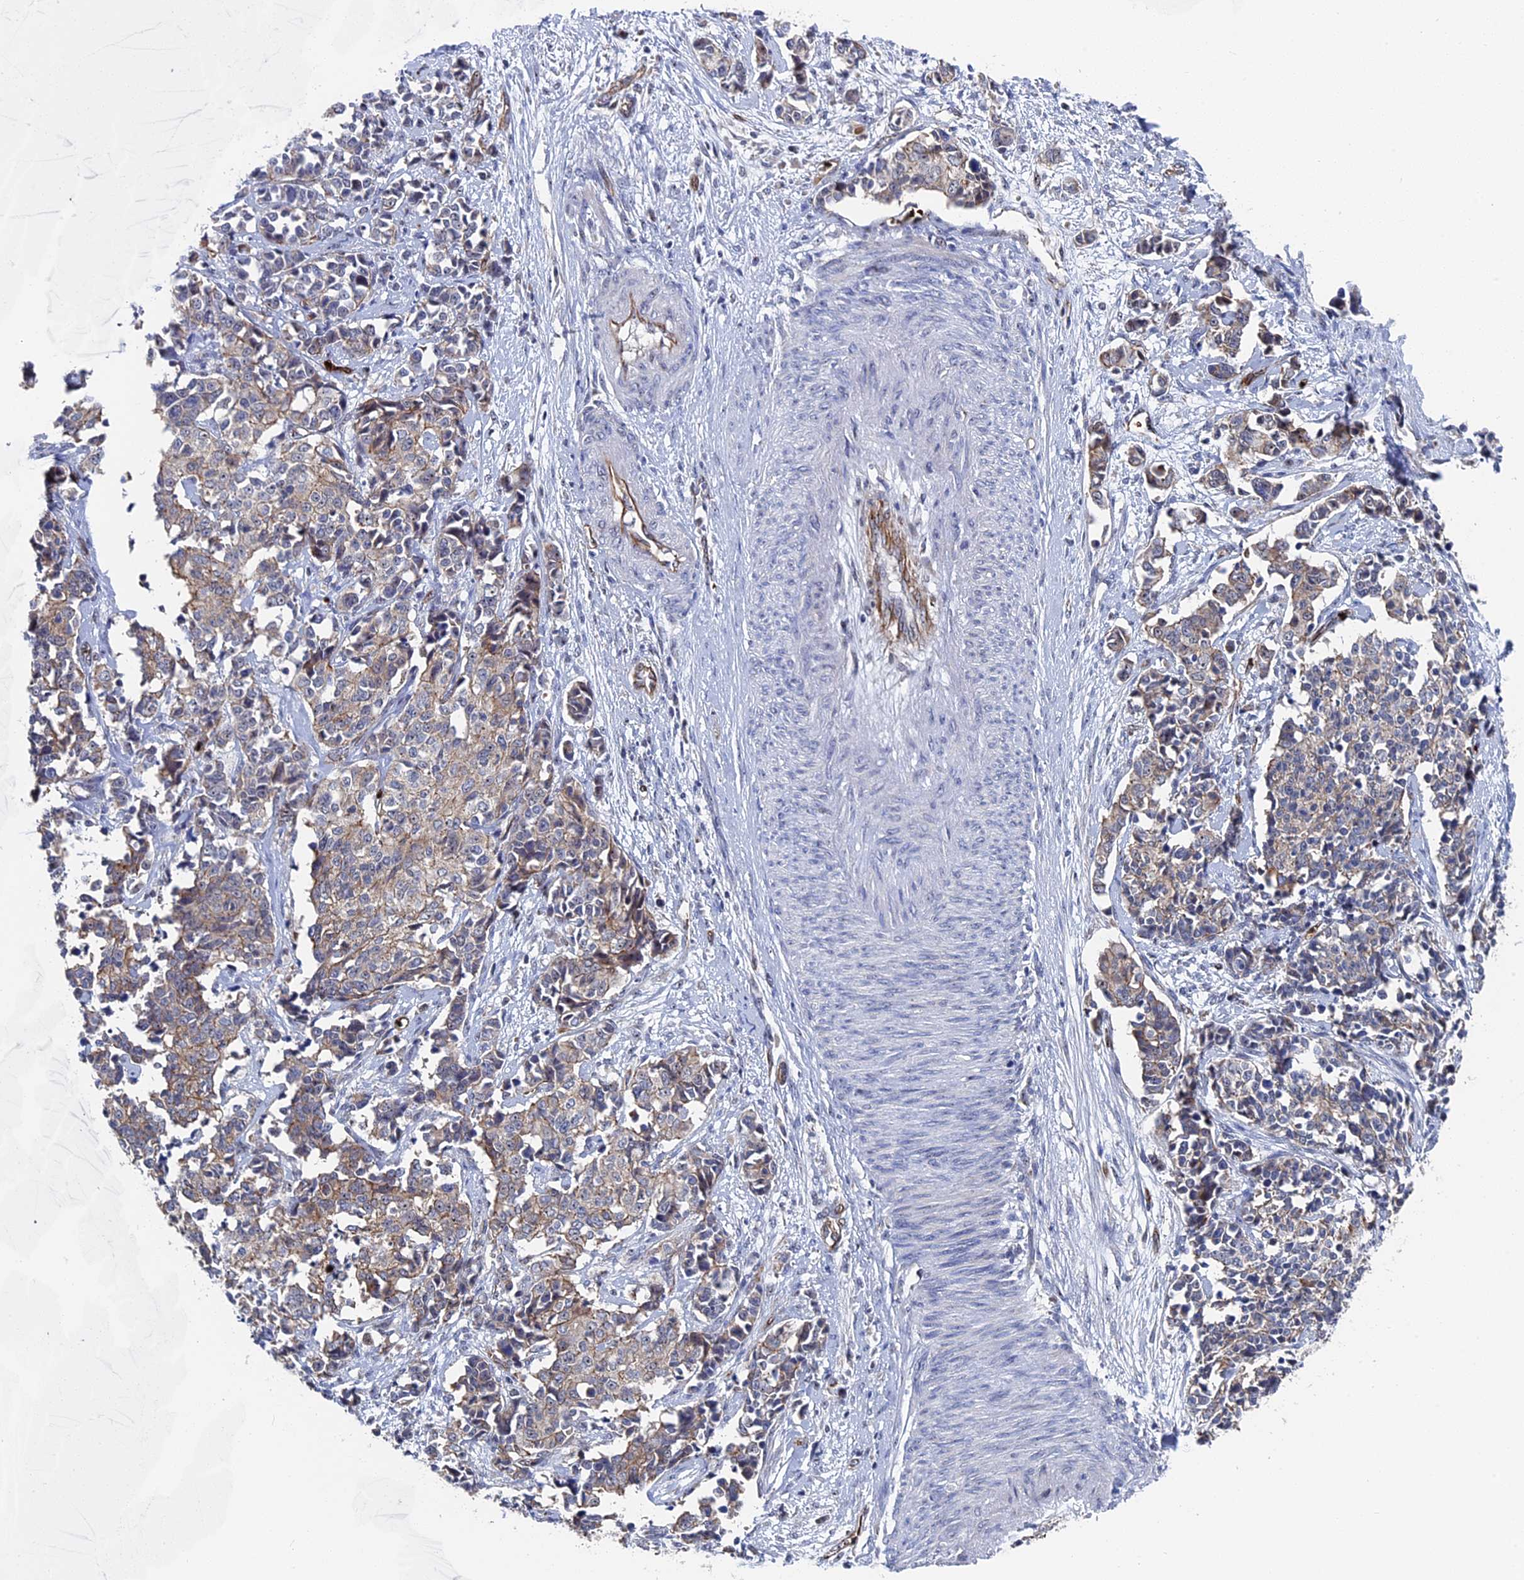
{"staining": {"intensity": "weak", "quantity": "25%-75%", "location": "cytoplasmic/membranous"}, "tissue": "cervical cancer", "cell_type": "Tumor cells", "image_type": "cancer", "snomed": [{"axis": "morphology", "description": "Normal tissue, NOS"}, {"axis": "morphology", "description": "Squamous cell carcinoma, NOS"}, {"axis": "topography", "description": "Cervix"}], "caption": "There is low levels of weak cytoplasmic/membranous positivity in tumor cells of cervical cancer (squamous cell carcinoma), as demonstrated by immunohistochemical staining (brown color).", "gene": "EXOSC9", "patient": {"sex": "female", "age": 35}}